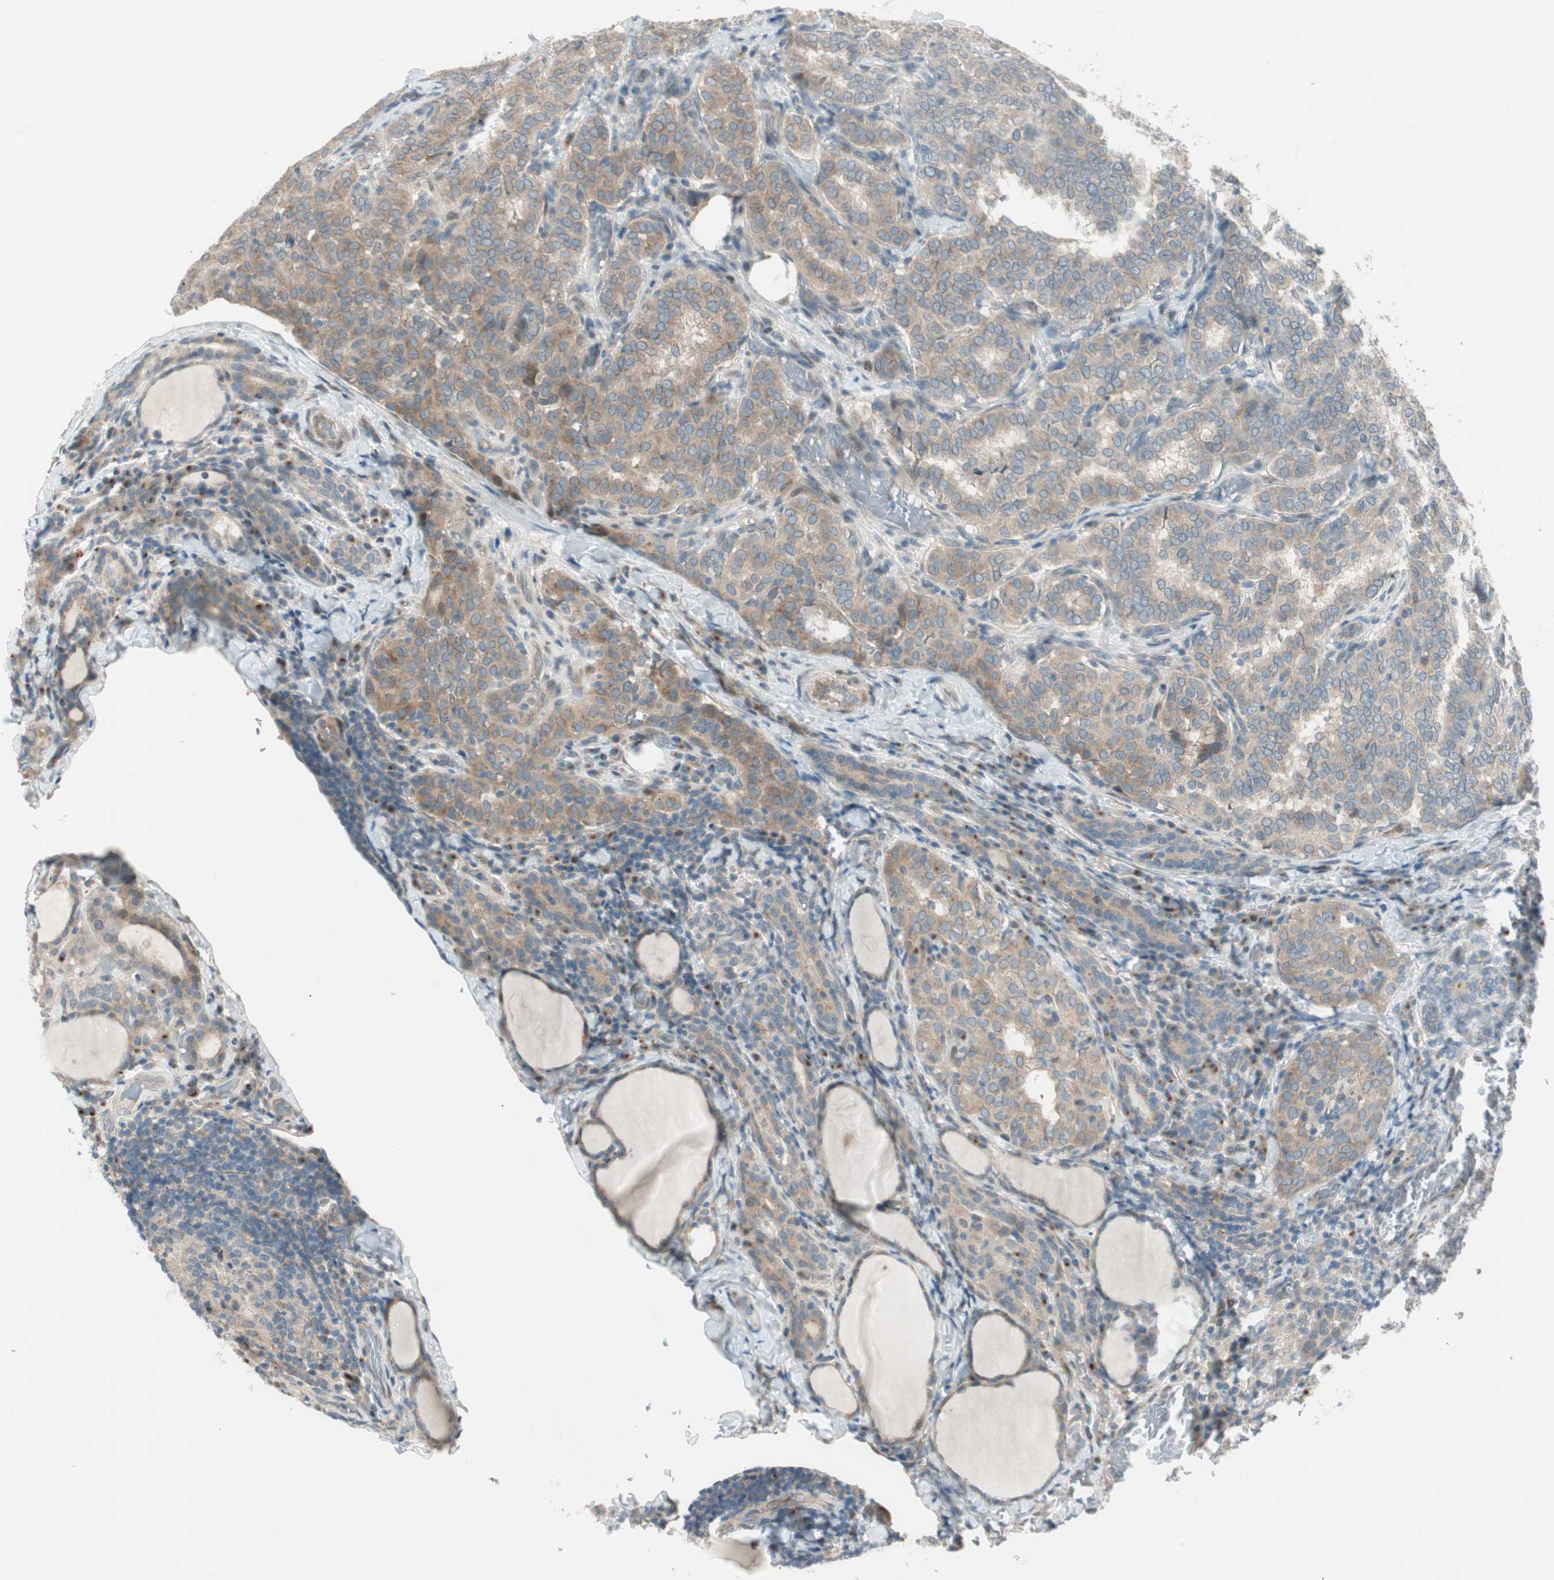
{"staining": {"intensity": "moderate", "quantity": ">75%", "location": "cytoplasmic/membranous"}, "tissue": "thyroid cancer", "cell_type": "Tumor cells", "image_type": "cancer", "snomed": [{"axis": "morphology", "description": "Normal tissue, NOS"}, {"axis": "morphology", "description": "Papillary adenocarcinoma, NOS"}, {"axis": "topography", "description": "Thyroid gland"}], "caption": "IHC histopathology image of human papillary adenocarcinoma (thyroid) stained for a protein (brown), which displays medium levels of moderate cytoplasmic/membranous staining in approximately >75% of tumor cells.", "gene": "CGRRF1", "patient": {"sex": "female", "age": 30}}